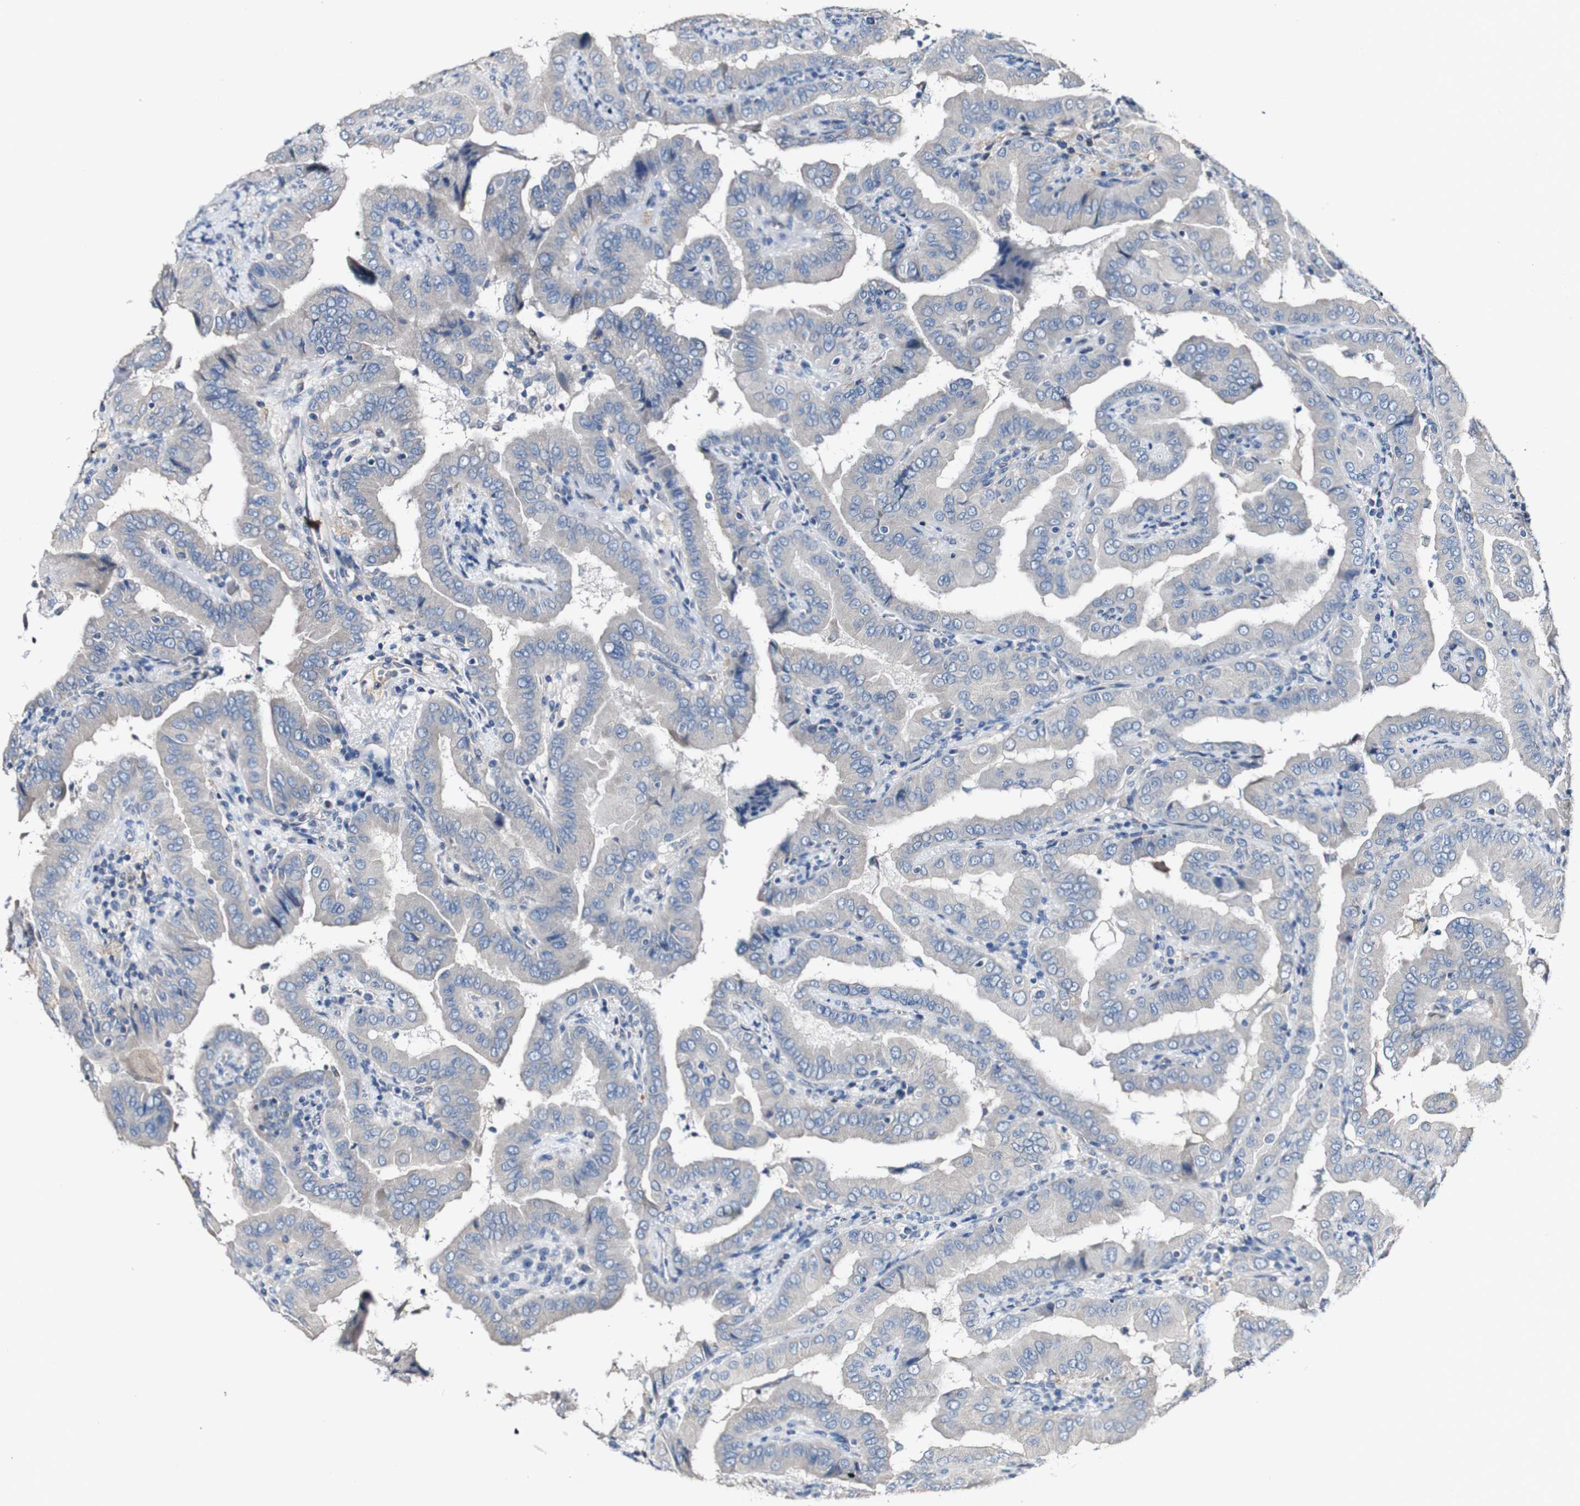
{"staining": {"intensity": "weak", "quantity": "<25%", "location": "cytoplasmic/membranous"}, "tissue": "thyroid cancer", "cell_type": "Tumor cells", "image_type": "cancer", "snomed": [{"axis": "morphology", "description": "Papillary adenocarcinoma, NOS"}, {"axis": "topography", "description": "Thyroid gland"}], "caption": "Protein analysis of thyroid cancer demonstrates no significant positivity in tumor cells. (IHC, brightfield microscopy, high magnification).", "gene": "GRAMD1A", "patient": {"sex": "male", "age": 33}}